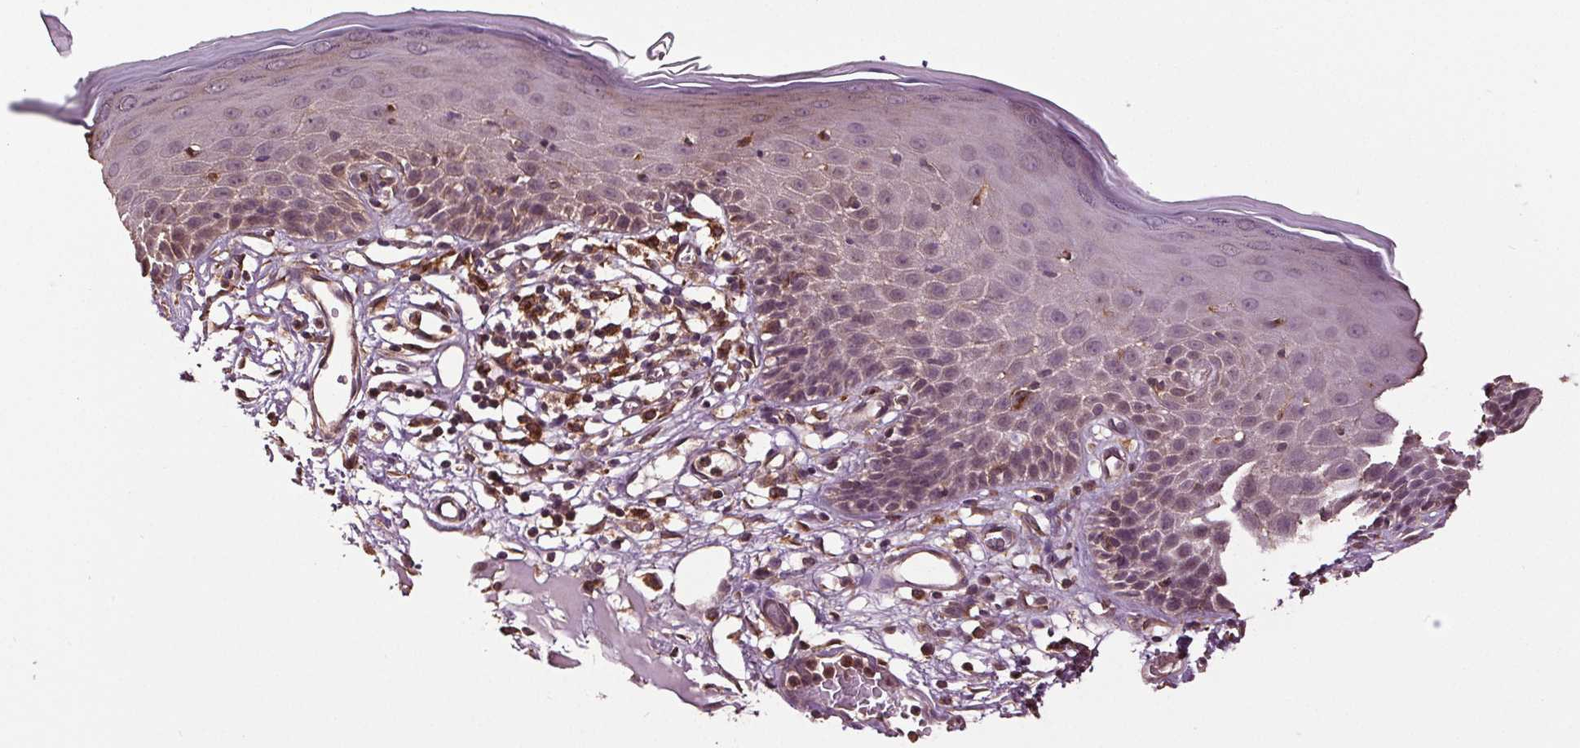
{"staining": {"intensity": "moderate", "quantity": "<25%", "location": "cytoplasmic/membranous"}, "tissue": "skin", "cell_type": "Epidermal cells", "image_type": "normal", "snomed": [{"axis": "morphology", "description": "Normal tissue, NOS"}, {"axis": "topography", "description": "Vulva"}], "caption": "Immunohistochemical staining of unremarkable human skin demonstrates low levels of moderate cytoplasmic/membranous expression in about <25% of epidermal cells. (brown staining indicates protein expression, while blue staining denotes nuclei).", "gene": "RNPEP", "patient": {"sex": "female", "age": 68}}